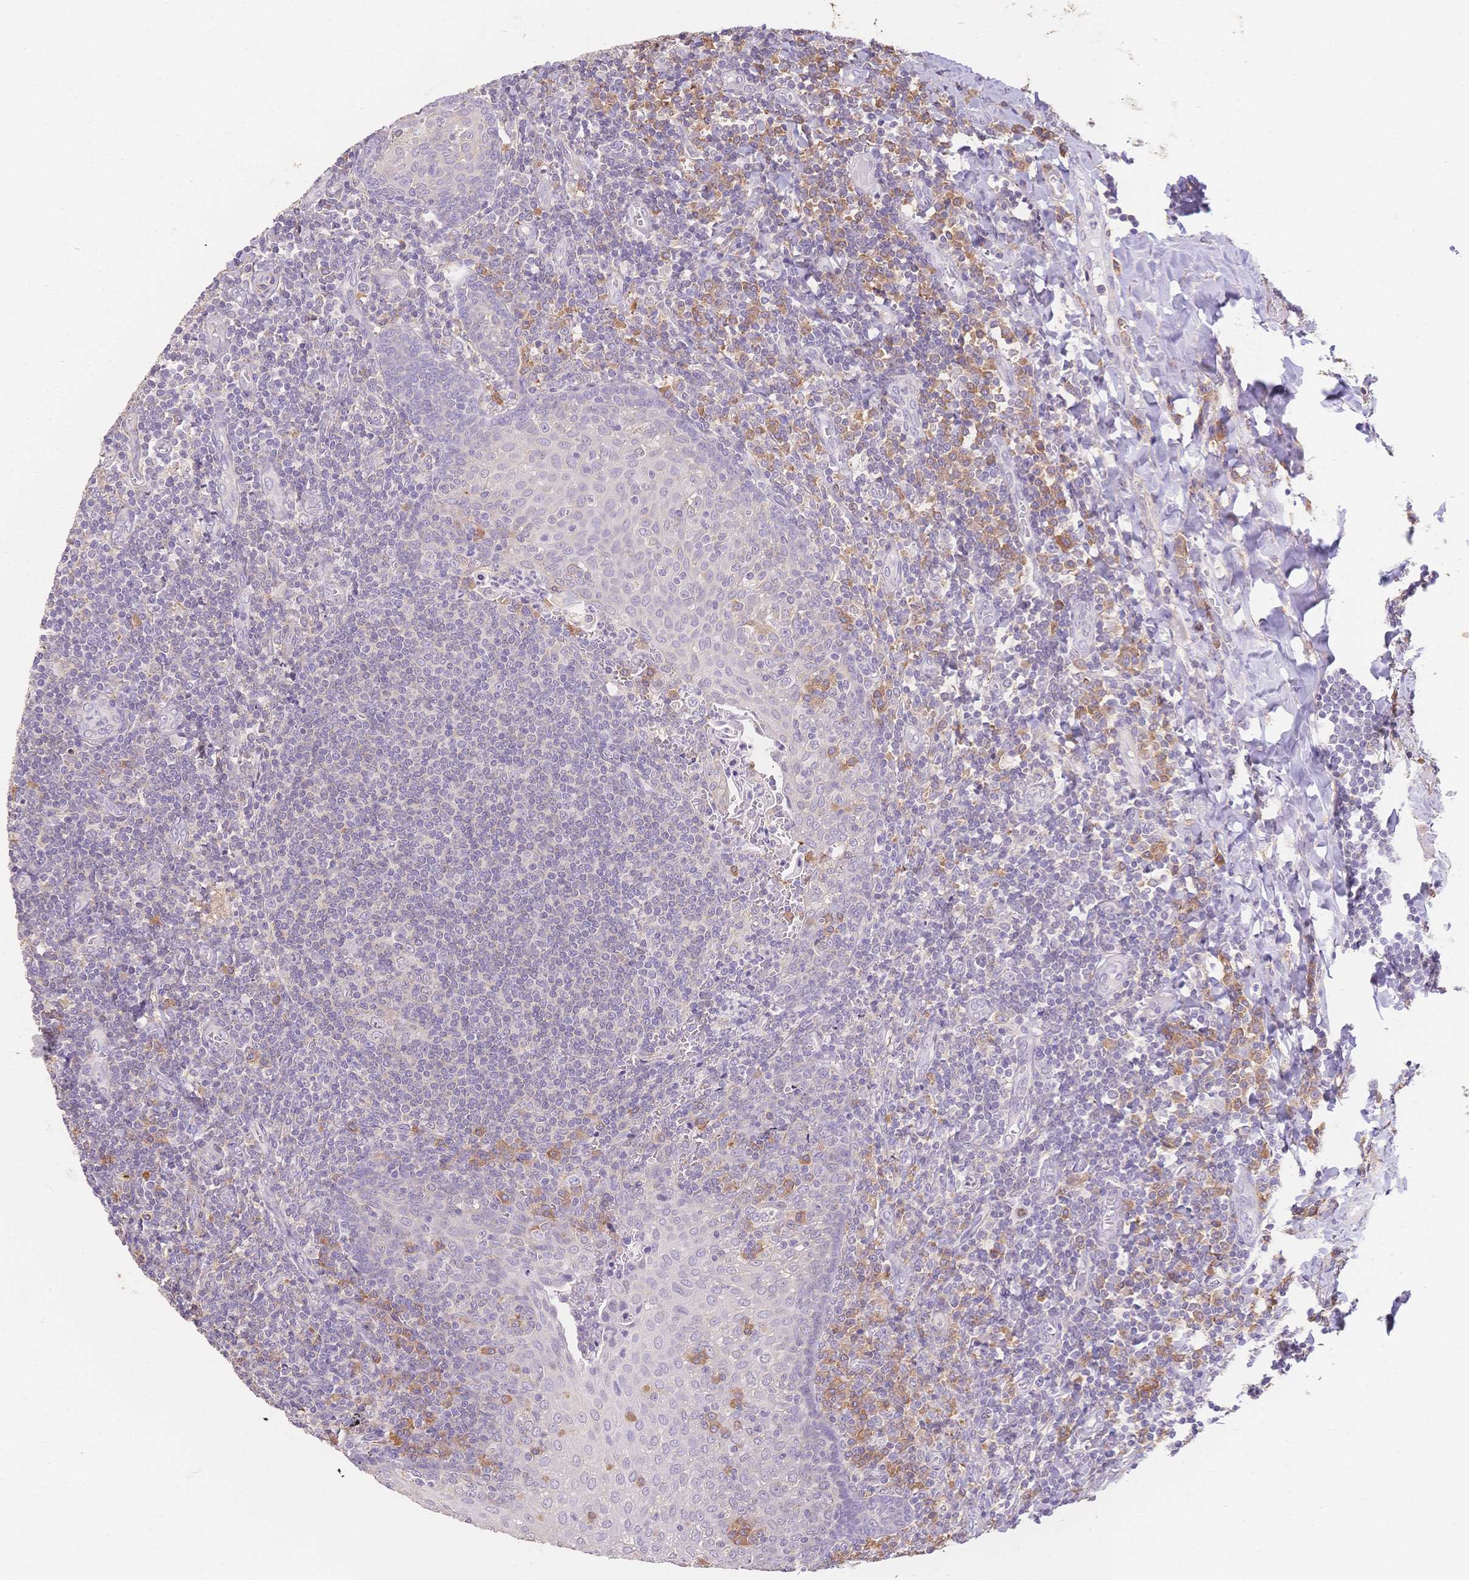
{"staining": {"intensity": "negative", "quantity": "none", "location": "none"}, "tissue": "tonsil", "cell_type": "Germinal center cells", "image_type": "normal", "snomed": [{"axis": "morphology", "description": "Normal tissue, NOS"}, {"axis": "morphology", "description": "Inflammation, NOS"}, {"axis": "topography", "description": "Tonsil"}], "caption": "The histopathology image shows no significant positivity in germinal center cells of tonsil. (DAB immunohistochemistry (IHC) visualized using brightfield microscopy, high magnification).", "gene": "HS3ST5", "patient": {"sex": "female", "age": 31}}